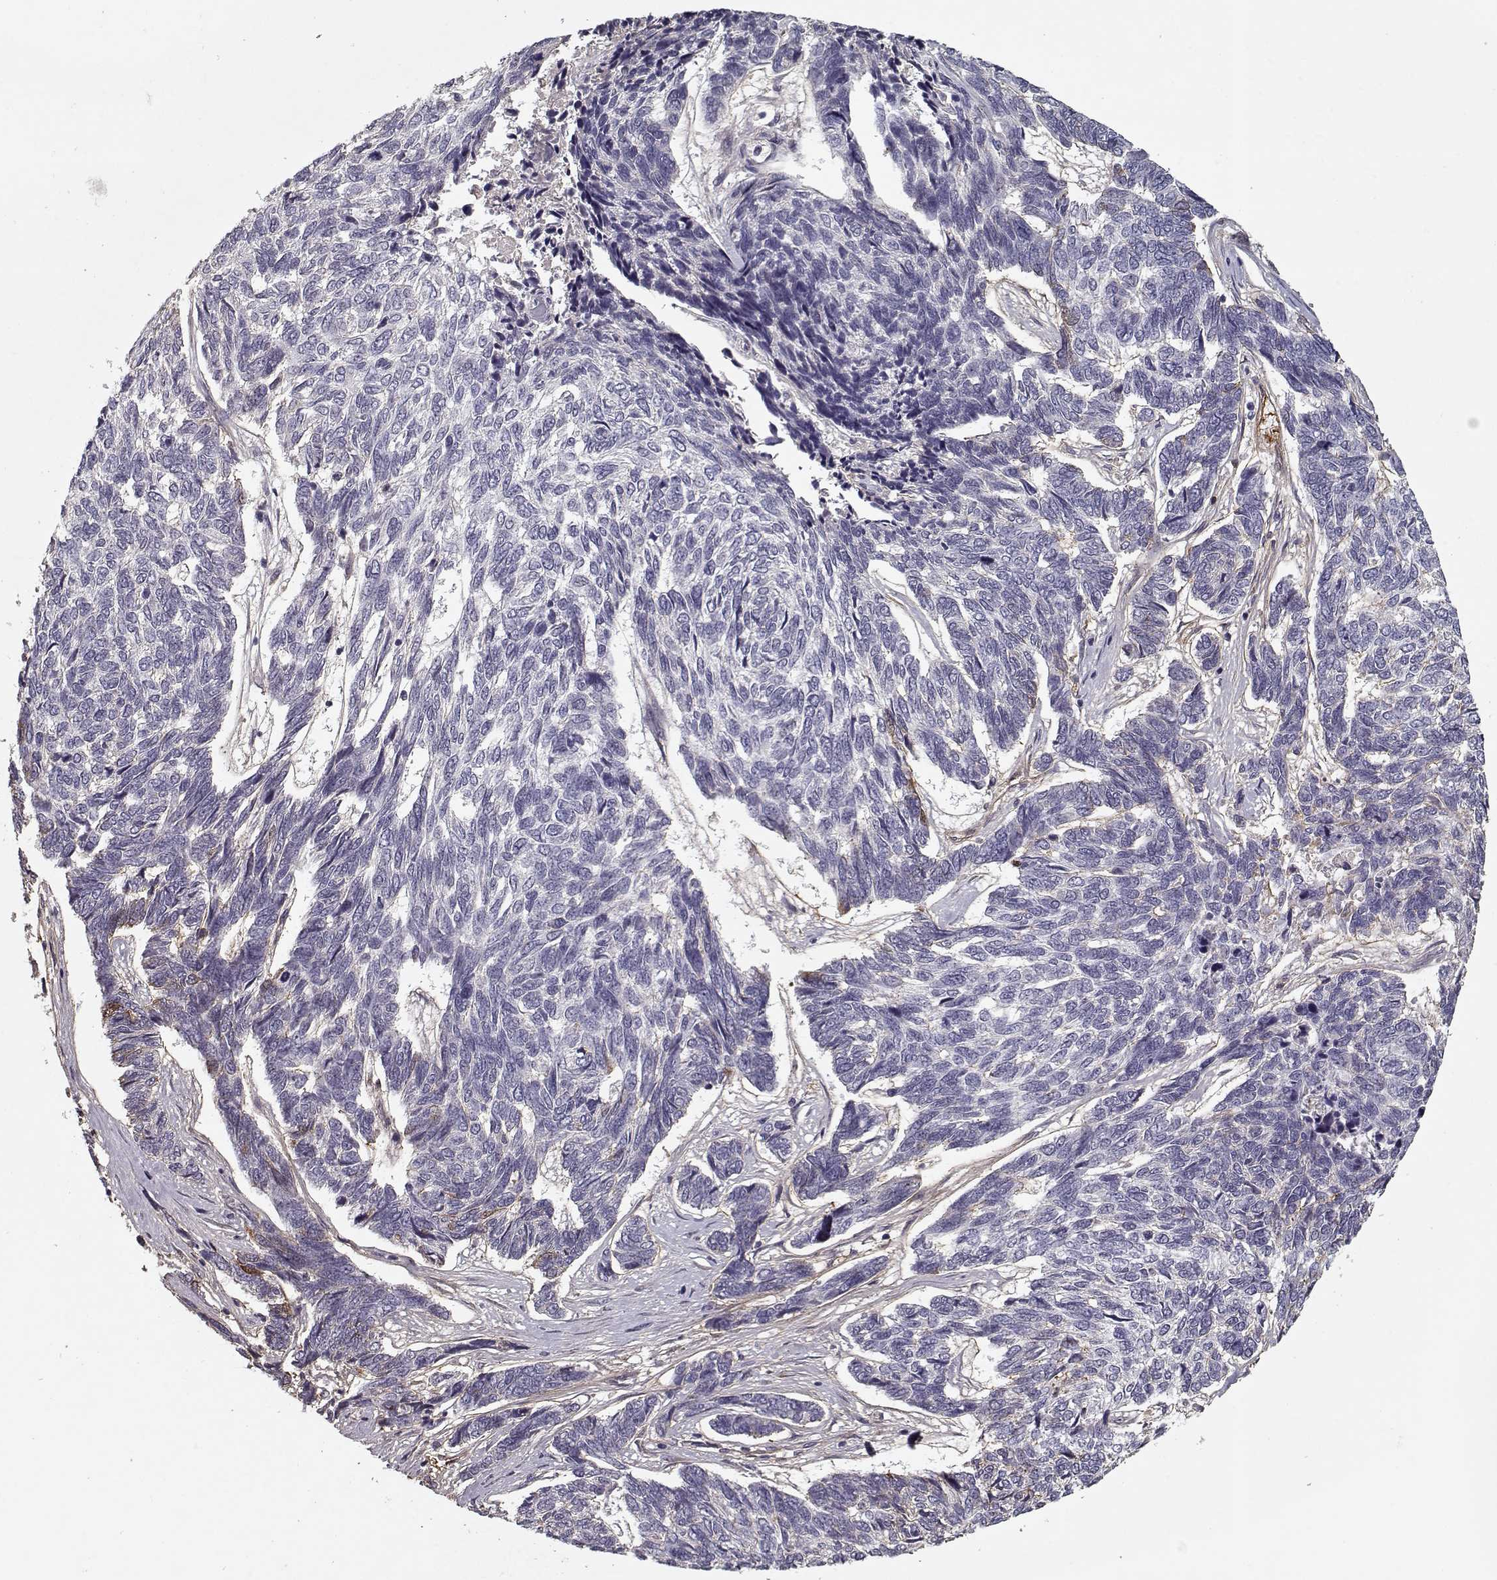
{"staining": {"intensity": "negative", "quantity": "none", "location": "none"}, "tissue": "skin cancer", "cell_type": "Tumor cells", "image_type": "cancer", "snomed": [{"axis": "morphology", "description": "Basal cell carcinoma"}, {"axis": "topography", "description": "Skin"}], "caption": "The image exhibits no significant positivity in tumor cells of skin cancer (basal cell carcinoma).", "gene": "LAMA2", "patient": {"sex": "female", "age": 65}}